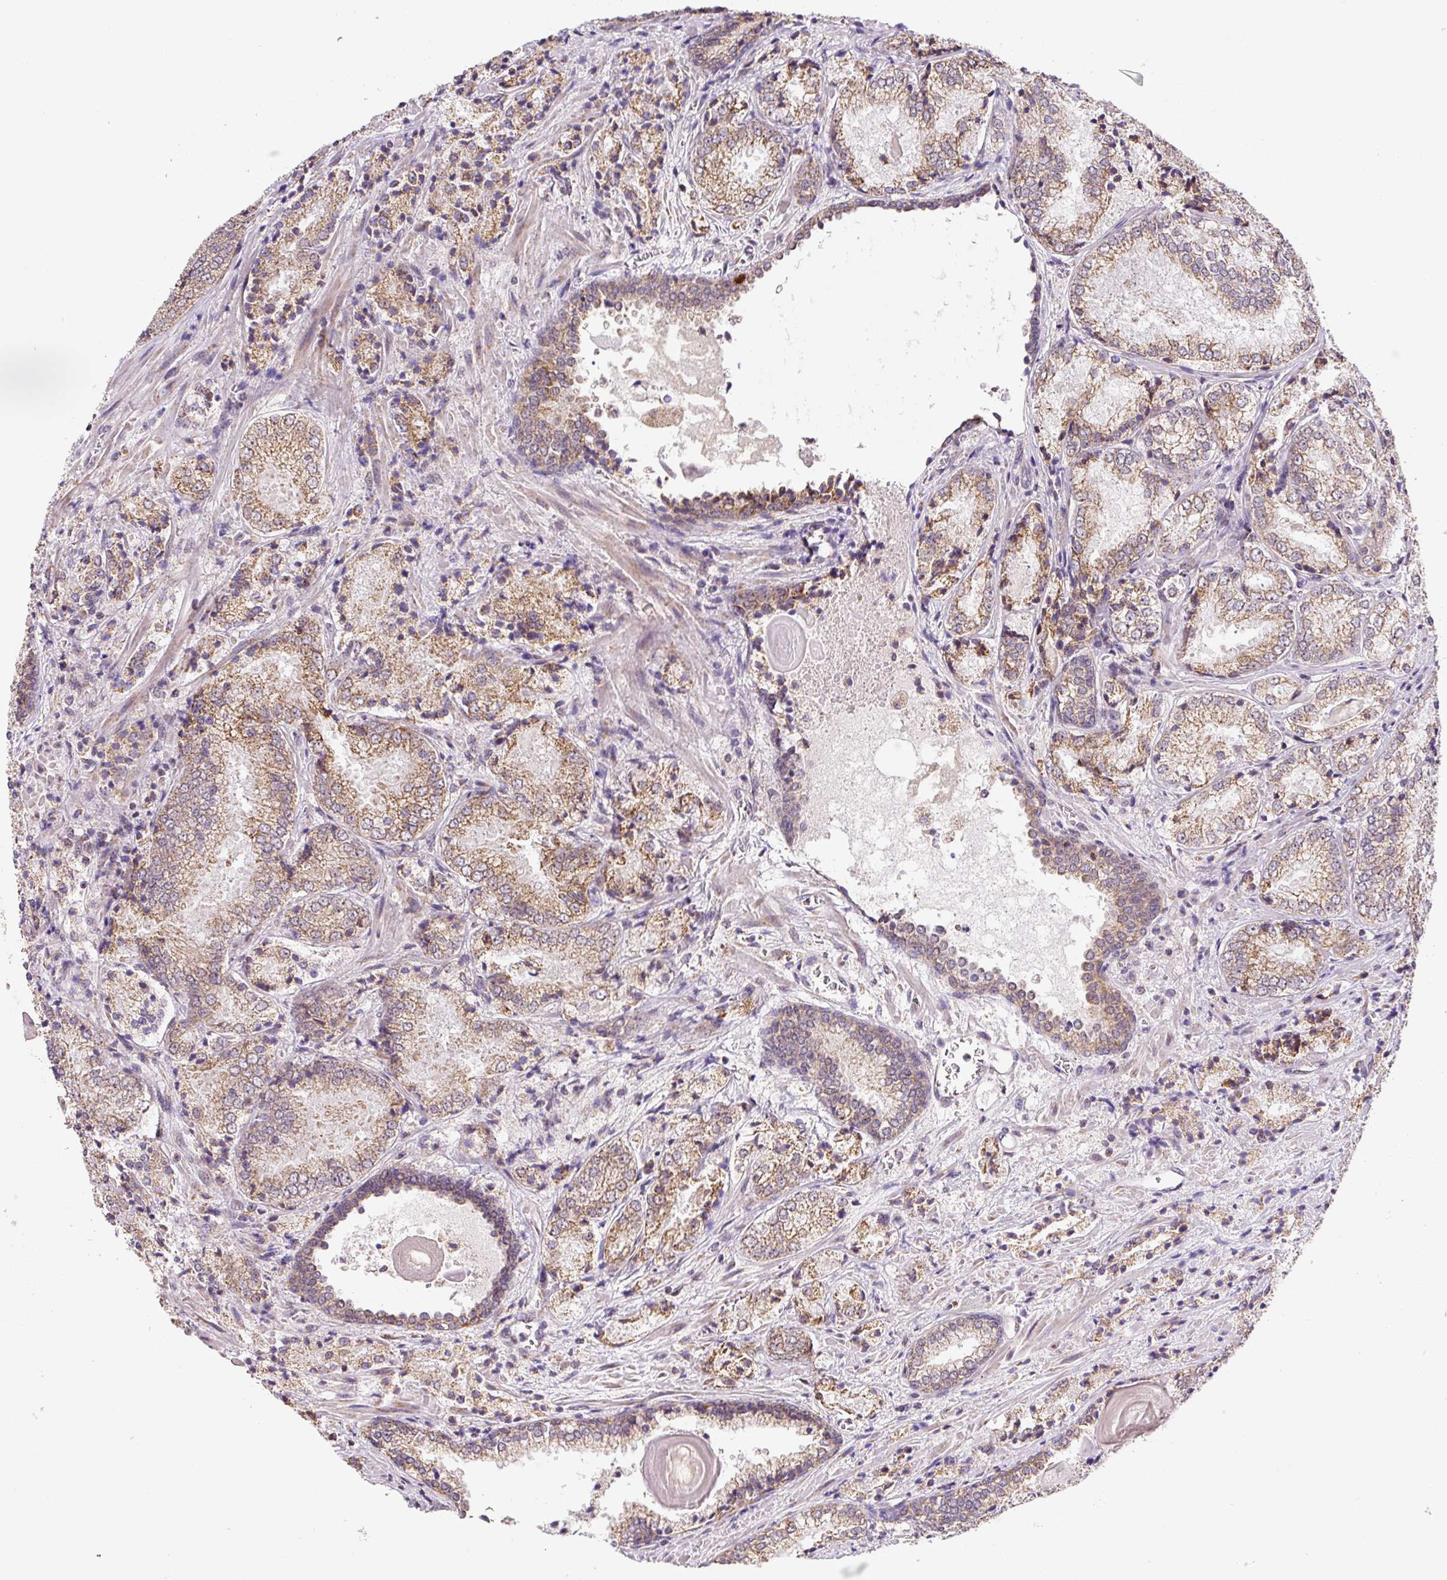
{"staining": {"intensity": "moderate", "quantity": ">75%", "location": "cytoplasmic/membranous"}, "tissue": "prostate cancer", "cell_type": "Tumor cells", "image_type": "cancer", "snomed": [{"axis": "morphology", "description": "Adenocarcinoma, High grade"}, {"axis": "topography", "description": "Prostate"}], "caption": "Adenocarcinoma (high-grade) (prostate) stained with DAB (3,3'-diaminobenzidine) immunohistochemistry reveals medium levels of moderate cytoplasmic/membranous staining in approximately >75% of tumor cells.", "gene": "MFSD9", "patient": {"sex": "male", "age": 63}}